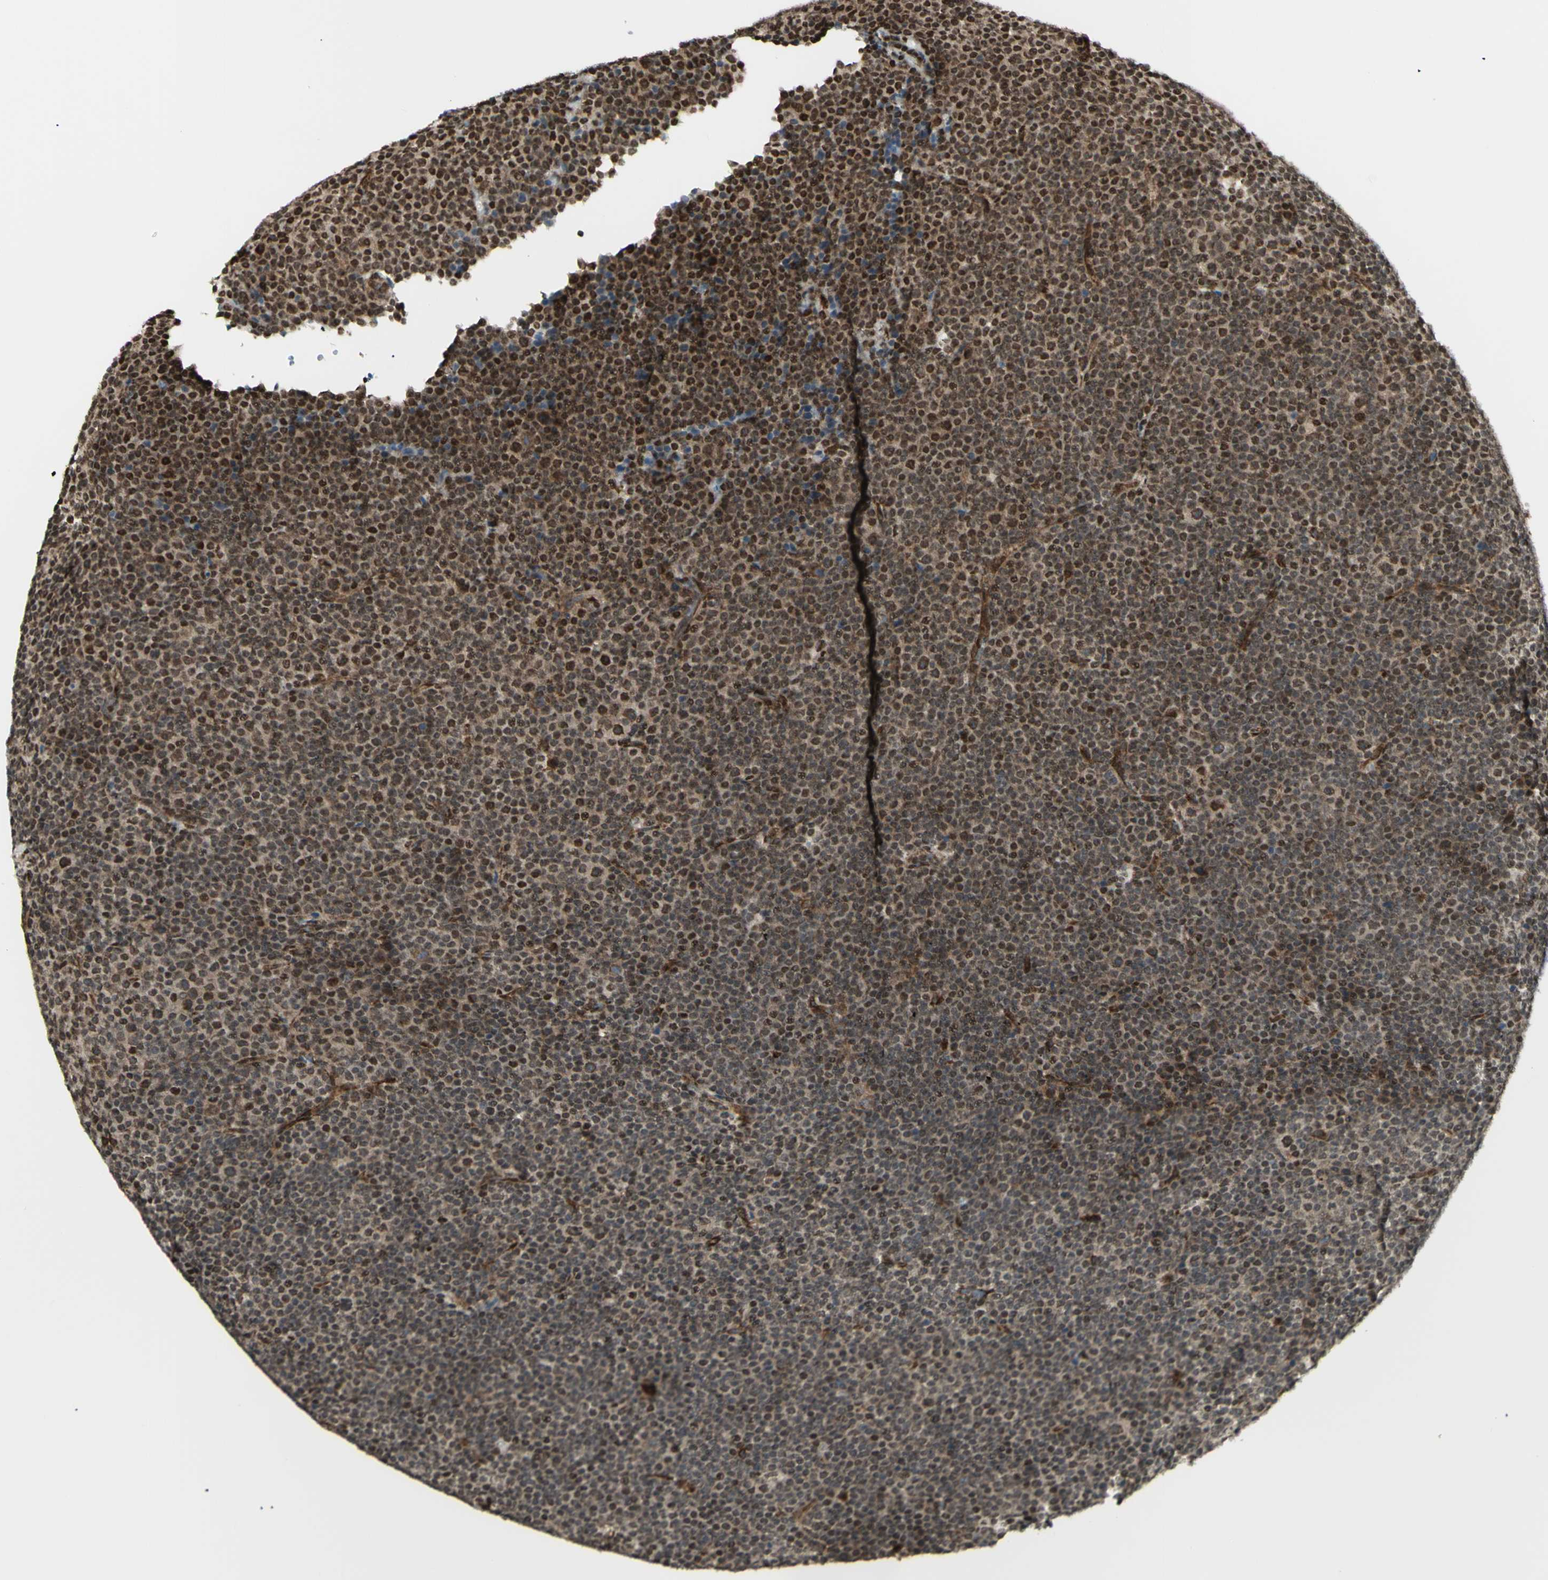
{"staining": {"intensity": "strong", "quantity": ">75%", "location": "nuclear"}, "tissue": "lymphoma", "cell_type": "Tumor cells", "image_type": "cancer", "snomed": [{"axis": "morphology", "description": "Malignant lymphoma, non-Hodgkin's type, Low grade"}, {"axis": "topography", "description": "Lymph node"}], "caption": "Strong nuclear staining is identified in about >75% of tumor cells in lymphoma. (IHC, brightfield microscopy, high magnification).", "gene": "ZMYM6", "patient": {"sex": "female", "age": 67}}